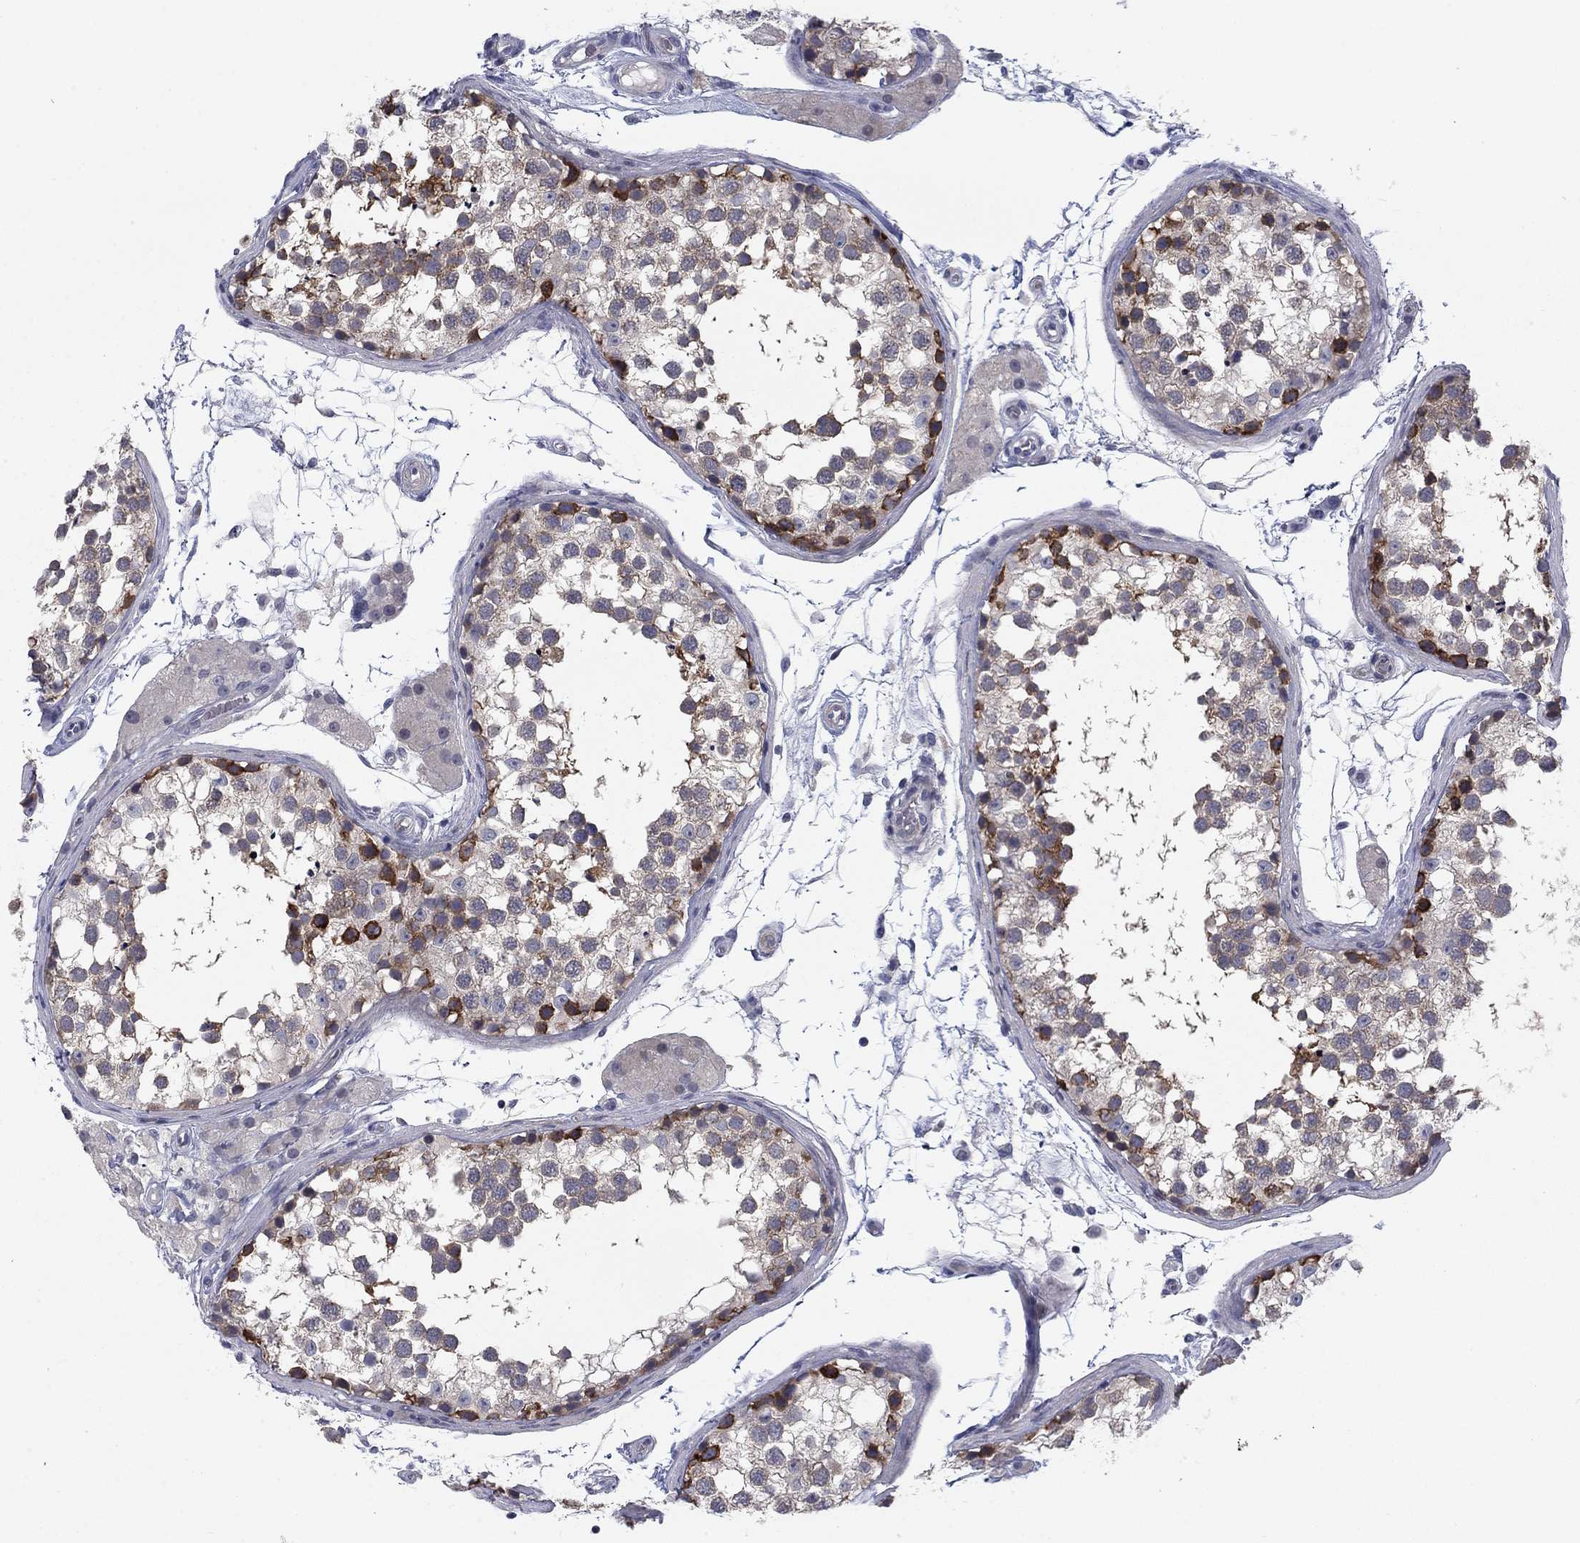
{"staining": {"intensity": "strong", "quantity": "<25%", "location": "cytoplasmic/membranous"}, "tissue": "testis", "cell_type": "Cells in seminiferous ducts", "image_type": "normal", "snomed": [{"axis": "morphology", "description": "Normal tissue, NOS"}, {"axis": "morphology", "description": "Seminoma, NOS"}, {"axis": "topography", "description": "Testis"}], "caption": "The immunohistochemical stain shows strong cytoplasmic/membranous expression in cells in seminiferous ducts of normal testis.", "gene": "KIF15", "patient": {"sex": "male", "age": 65}}